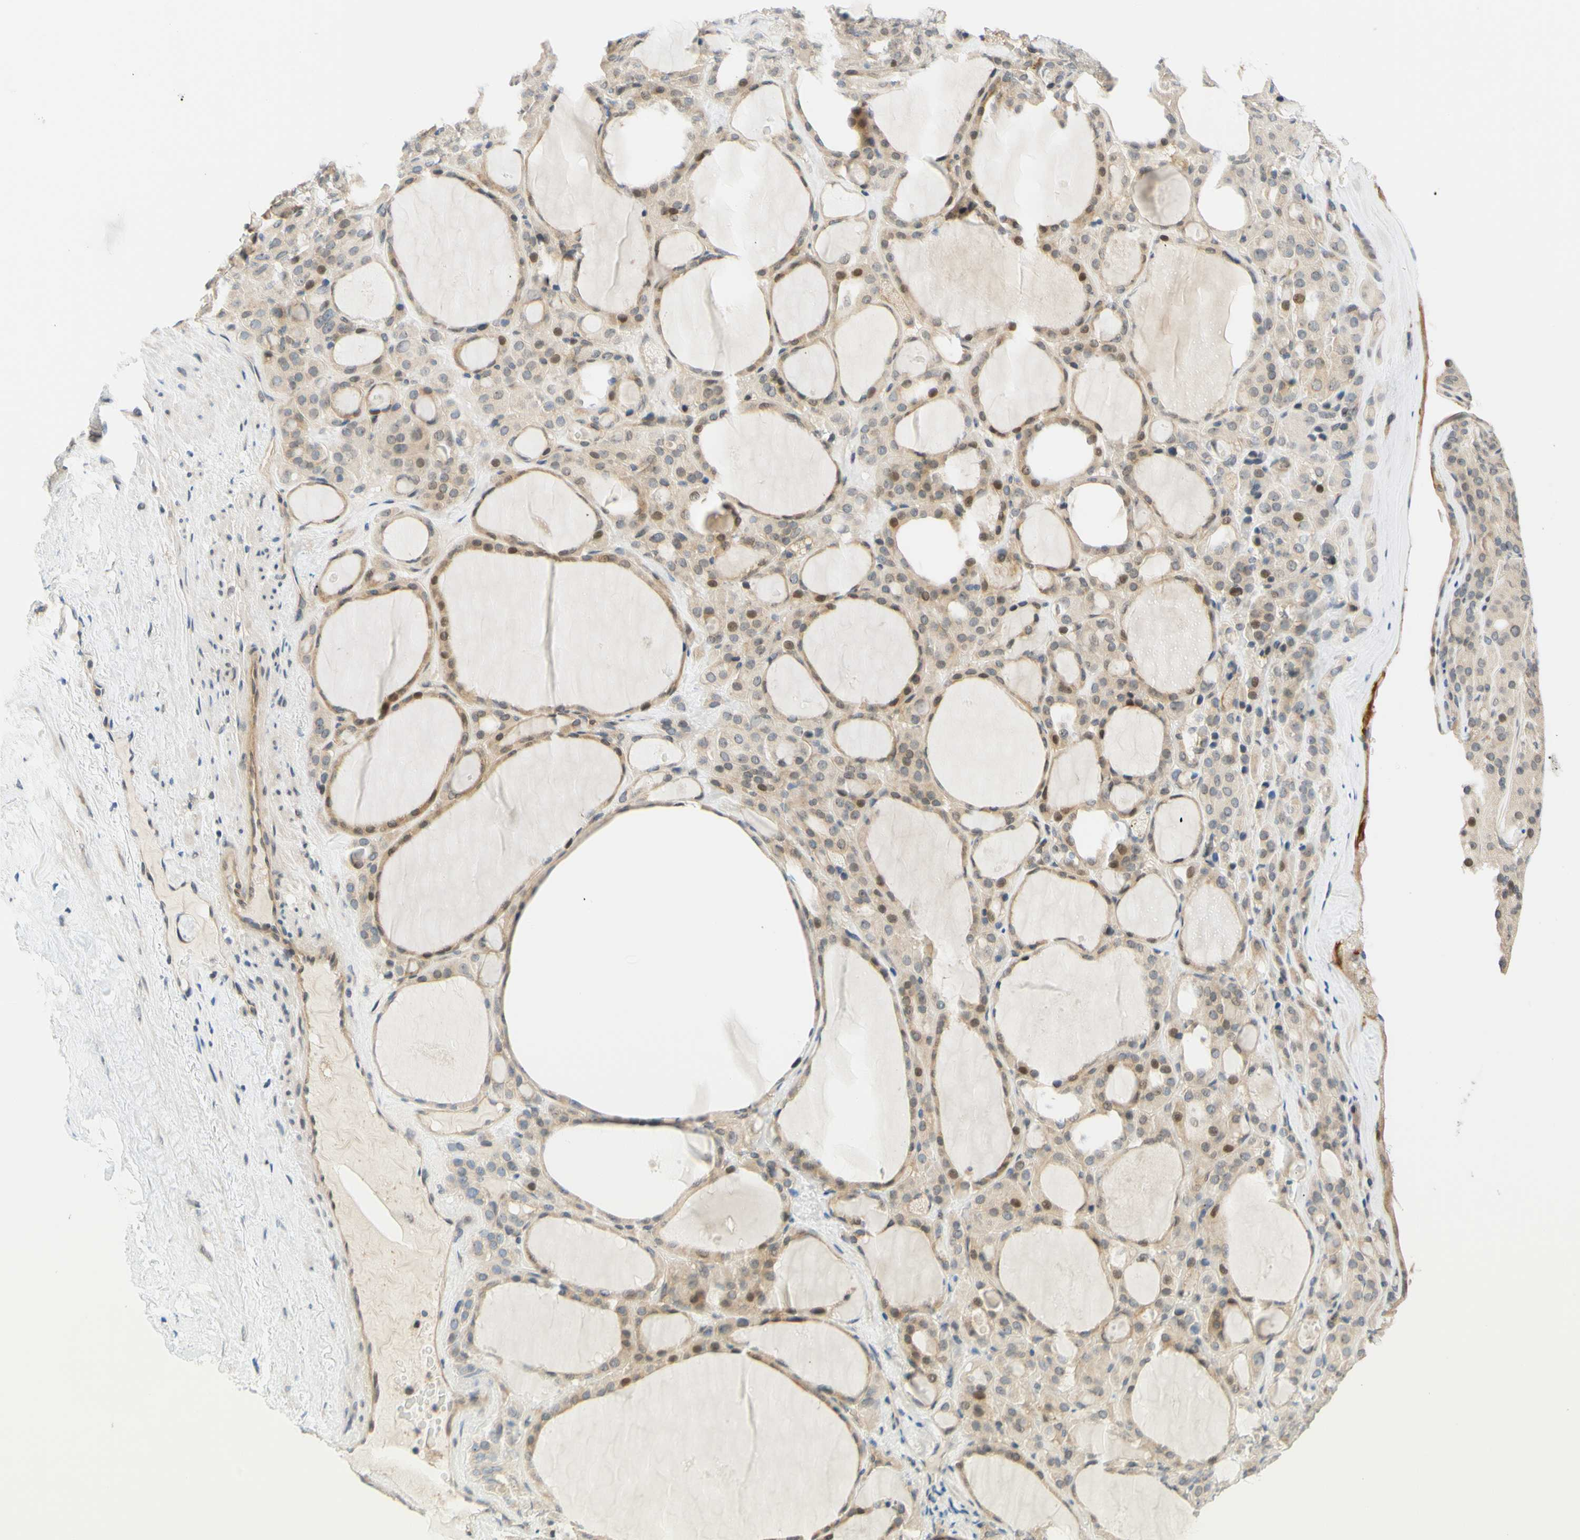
{"staining": {"intensity": "weak", "quantity": ">75%", "location": "cytoplasmic/membranous,nuclear"}, "tissue": "thyroid gland", "cell_type": "Glandular cells", "image_type": "normal", "snomed": [{"axis": "morphology", "description": "Normal tissue, NOS"}, {"axis": "morphology", "description": "Carcinoma, NOS"}, {"axis": "topography", "description": "Thyroid gland"}], "caption": "IHC image of benign thyroid gland: thyroid gland stained using immunohistochemistry (IHC) demonstrates low levels of weak protein expression localized specifically in the cytoplasmic/membranous,nuclear of glandular cells, appearing as a cytoplasmic/membranous,nuclear brown color.", "gene": "C2CD2L", "patient": {"sex": "female", "age": 86}}